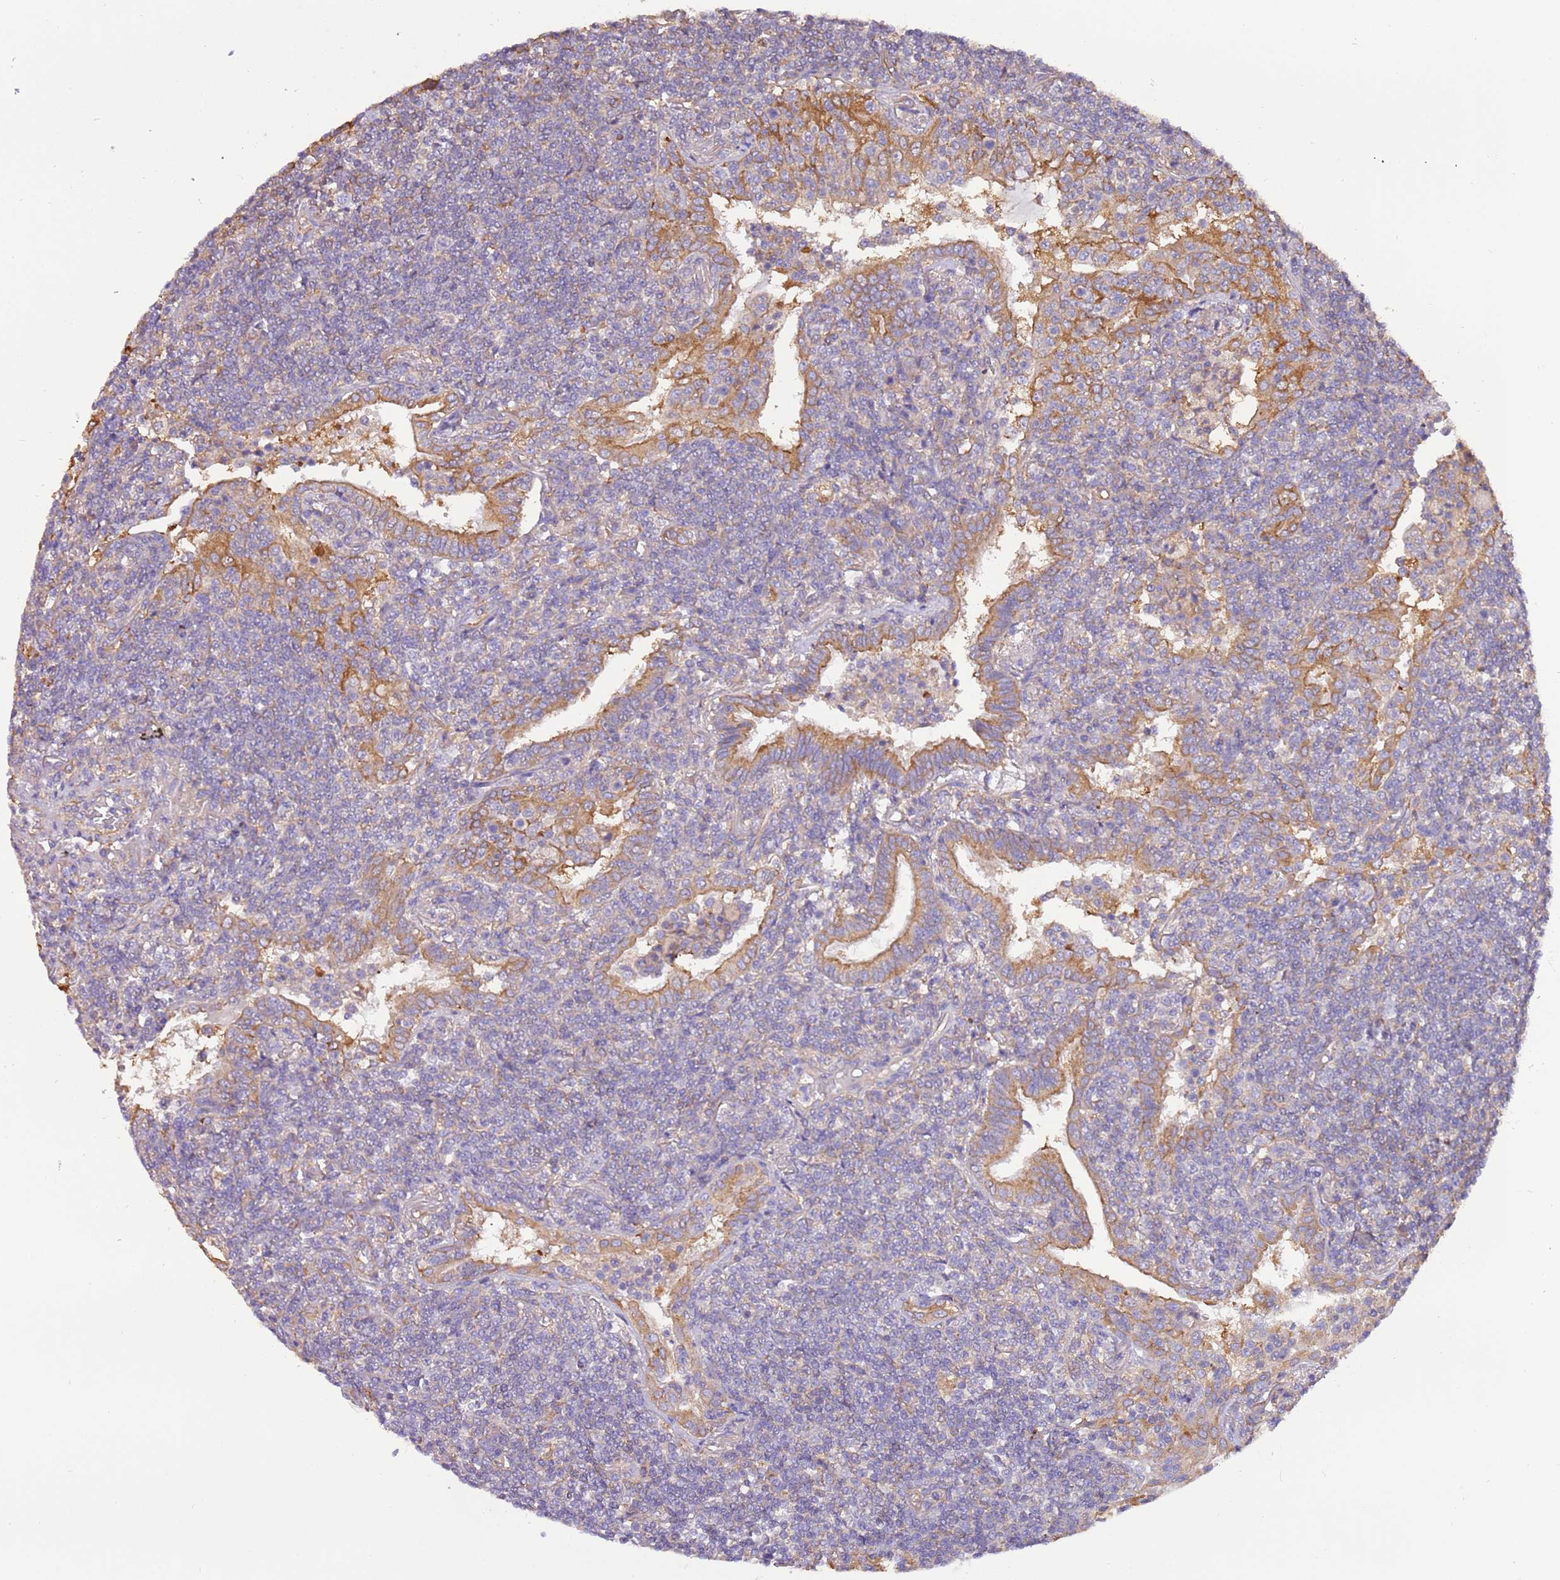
{"staining": {"intensity": "negative", "quantity": "none", "location": "none"}, "tissue": "lymphoma", "cell_type": "Tumor cells", "image_type": "cancer", "snomed": [{"axis": "morphology", "description": "Malignant lymphoma, non-Hodgkin's type, Low grade"}, {"axis": "topography", "description": "Lung"}], "caption": "There is no significant staining in tumor cells of malignant lymphoma, non-Hodgkin's type (low-grade).", "gene": "NAALADL1", "patient": {"sex": "female", "age": 71}}